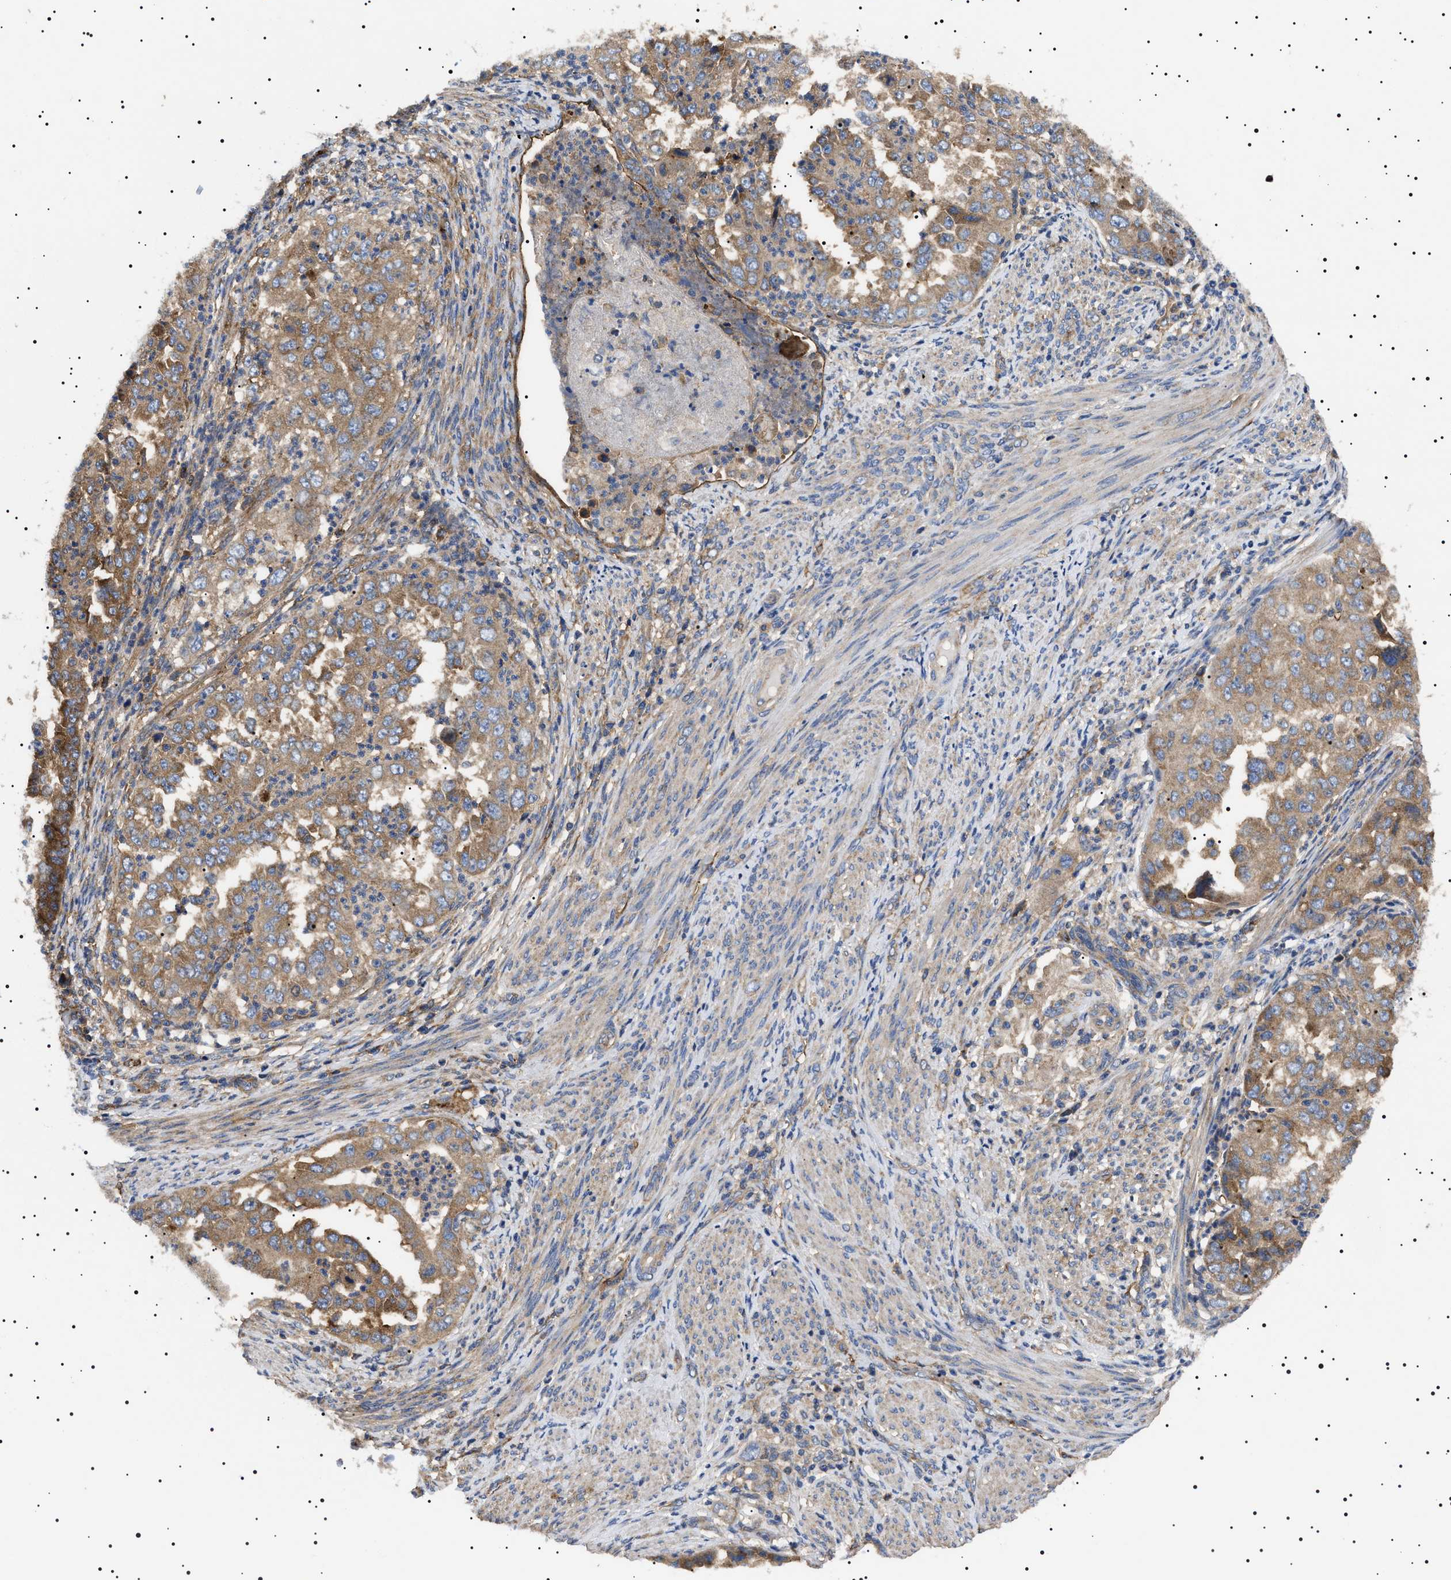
{"staining": {"intensity": "moderate", "quantity": ">75%", "location": "cytoplasmic/membranous"}, "tissue": "endometrial cancer", "cell_type": "Tumor cells", "image_type": "cancer", "snomed": [{"axis": "morphology", "description": "Adenocarcinoma, NOS"}, {"axis": "topography", "description": "Endometrium"}], "caption": "Protein staining displays moderate cytoplasmic/membranous positivity in approximately >75% of tumor cells in adenocarcinoma (endometrial).", "gene": "TPP2", "patient": {"sex": "female", "age": 85}}